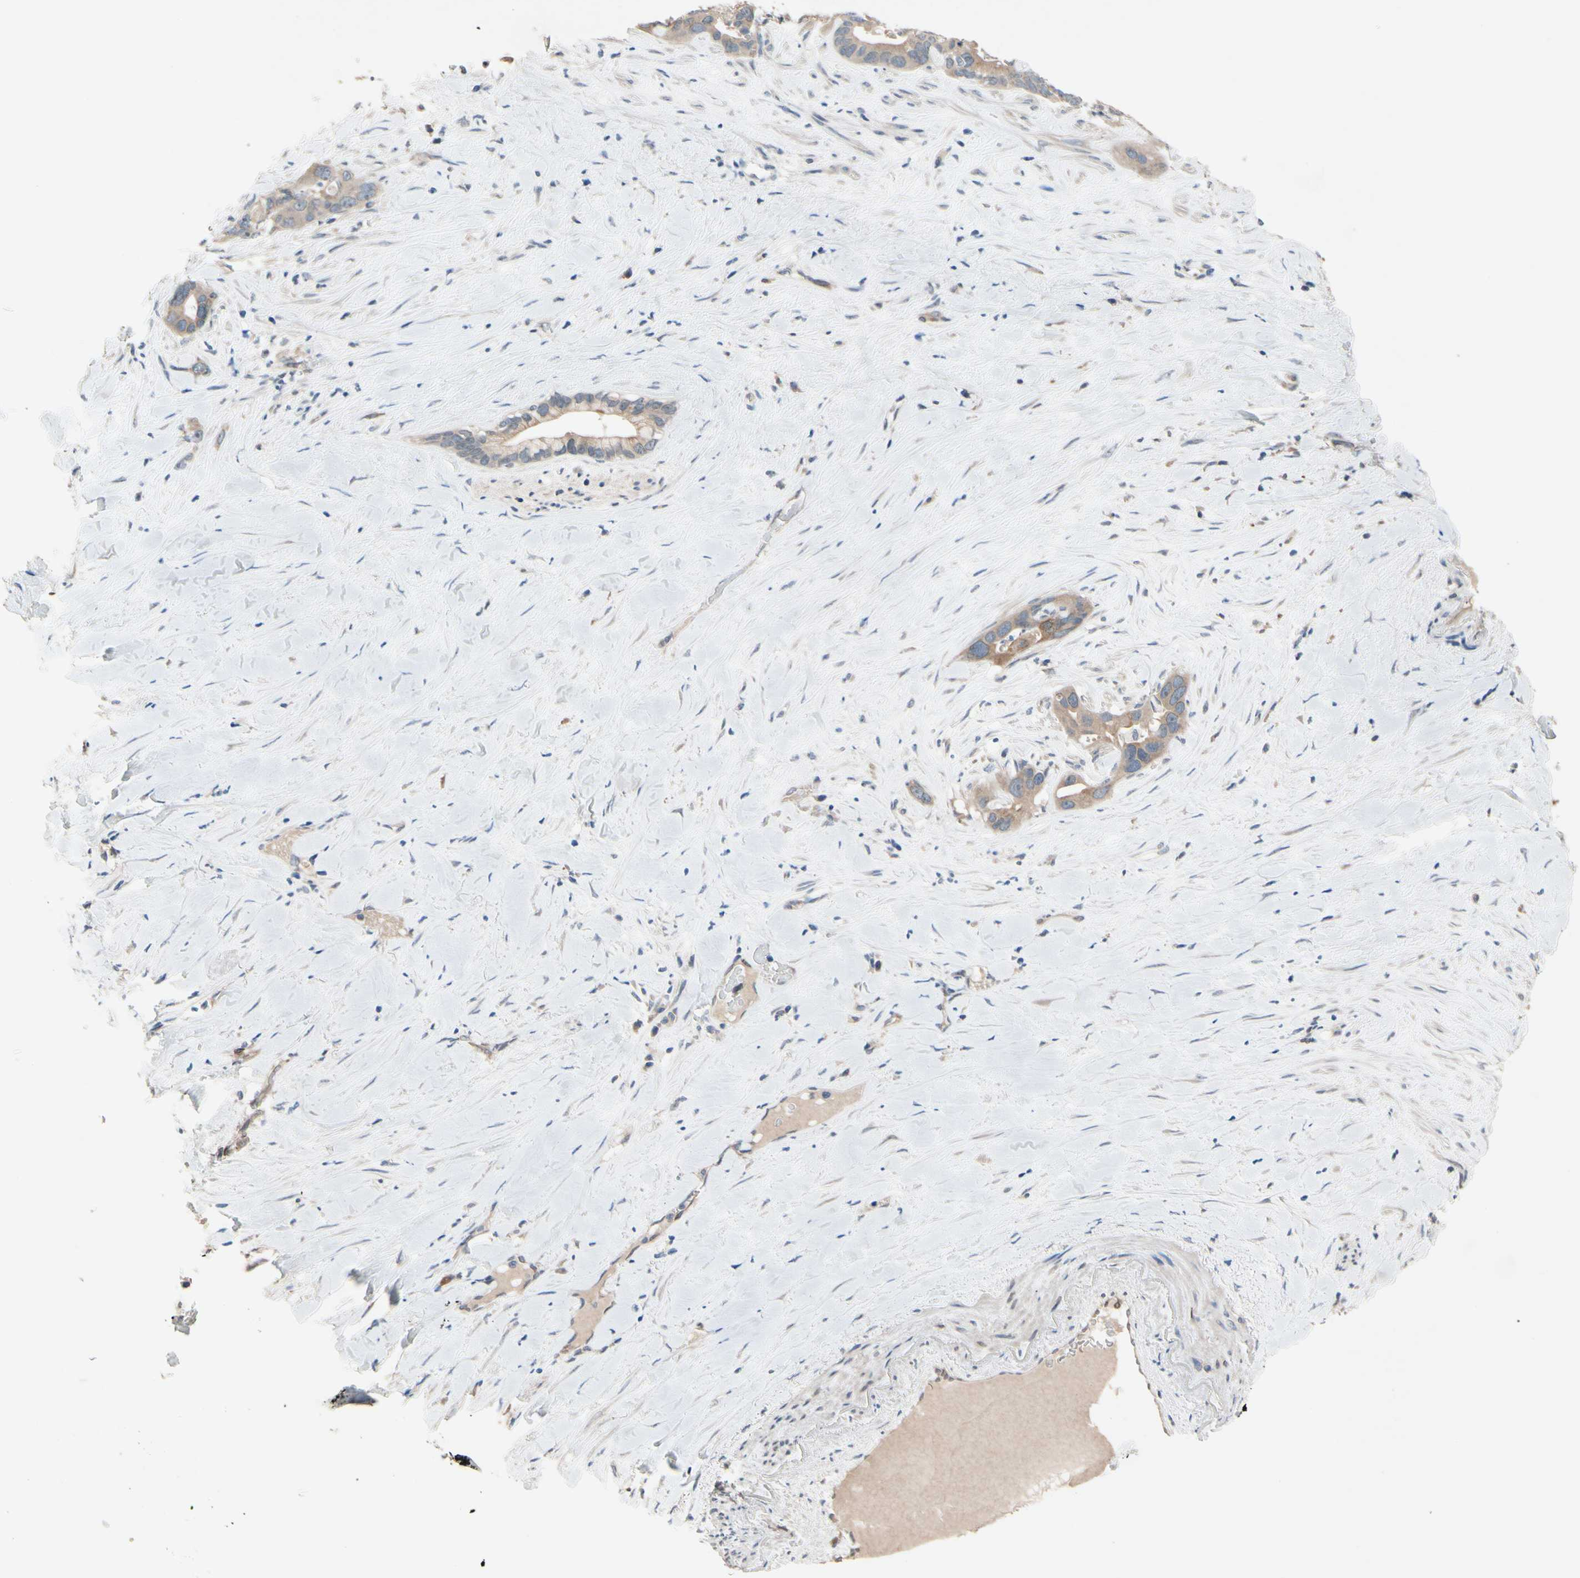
{"staining": {"intensity": "weak", "quantity": ">75%", "location": "cytoplasmic/membranous"}, "tissue": "liver cancer", "cell_type": "Tumor cells", "image_type": "cancer", "snomed": [{"axis": "morphology", "description": "Cholangiocarcinoma"}, {"axis": "topography", "description": "Liver"}], "caption": "Liver cholangiocarcinoma tissue demonstrates weak cytoplasmic/membranous positivity in approximately >75% of tumor cells", "gene": "PRXL2A", "patient": {"sex": "female", "age": 65}}